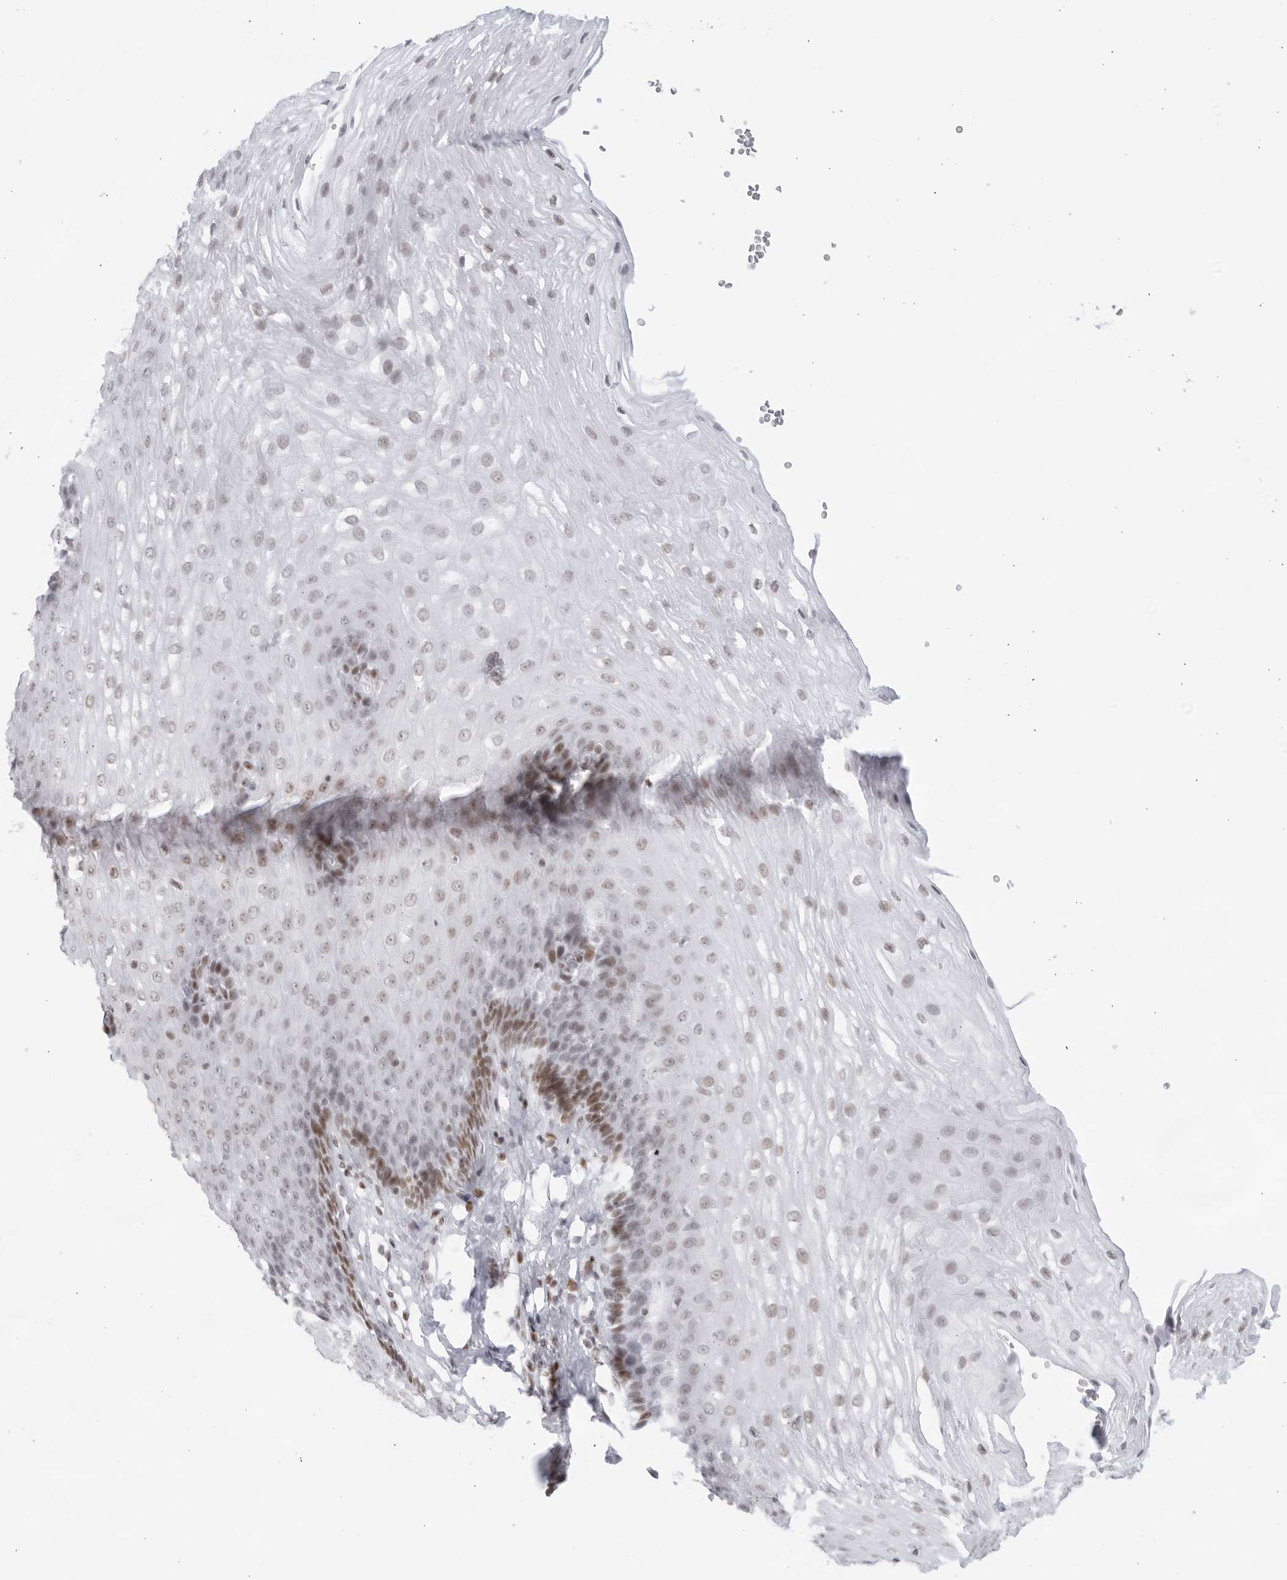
{"staining": {"intensity": "moderate", "quantity": "<25%", "location": "nuclear"}, "tissue": "esophagus", "cell_type": "Squamous epithelial cells", "image_type": "normal", "snomed": [{"axis": "morphology", "description": "Normal tissue, NOS"}, {"axis": "topography", "description": "Esophagus"}], "caption": "Protein staining by immunohistochemistry (IHC) reveals moderate nuclear expression in about <25% of squamous epithelial cells in unremarkable esophagus.", "gene": "HP1BP3", "patient": {"sex": "female", "age": 66}}